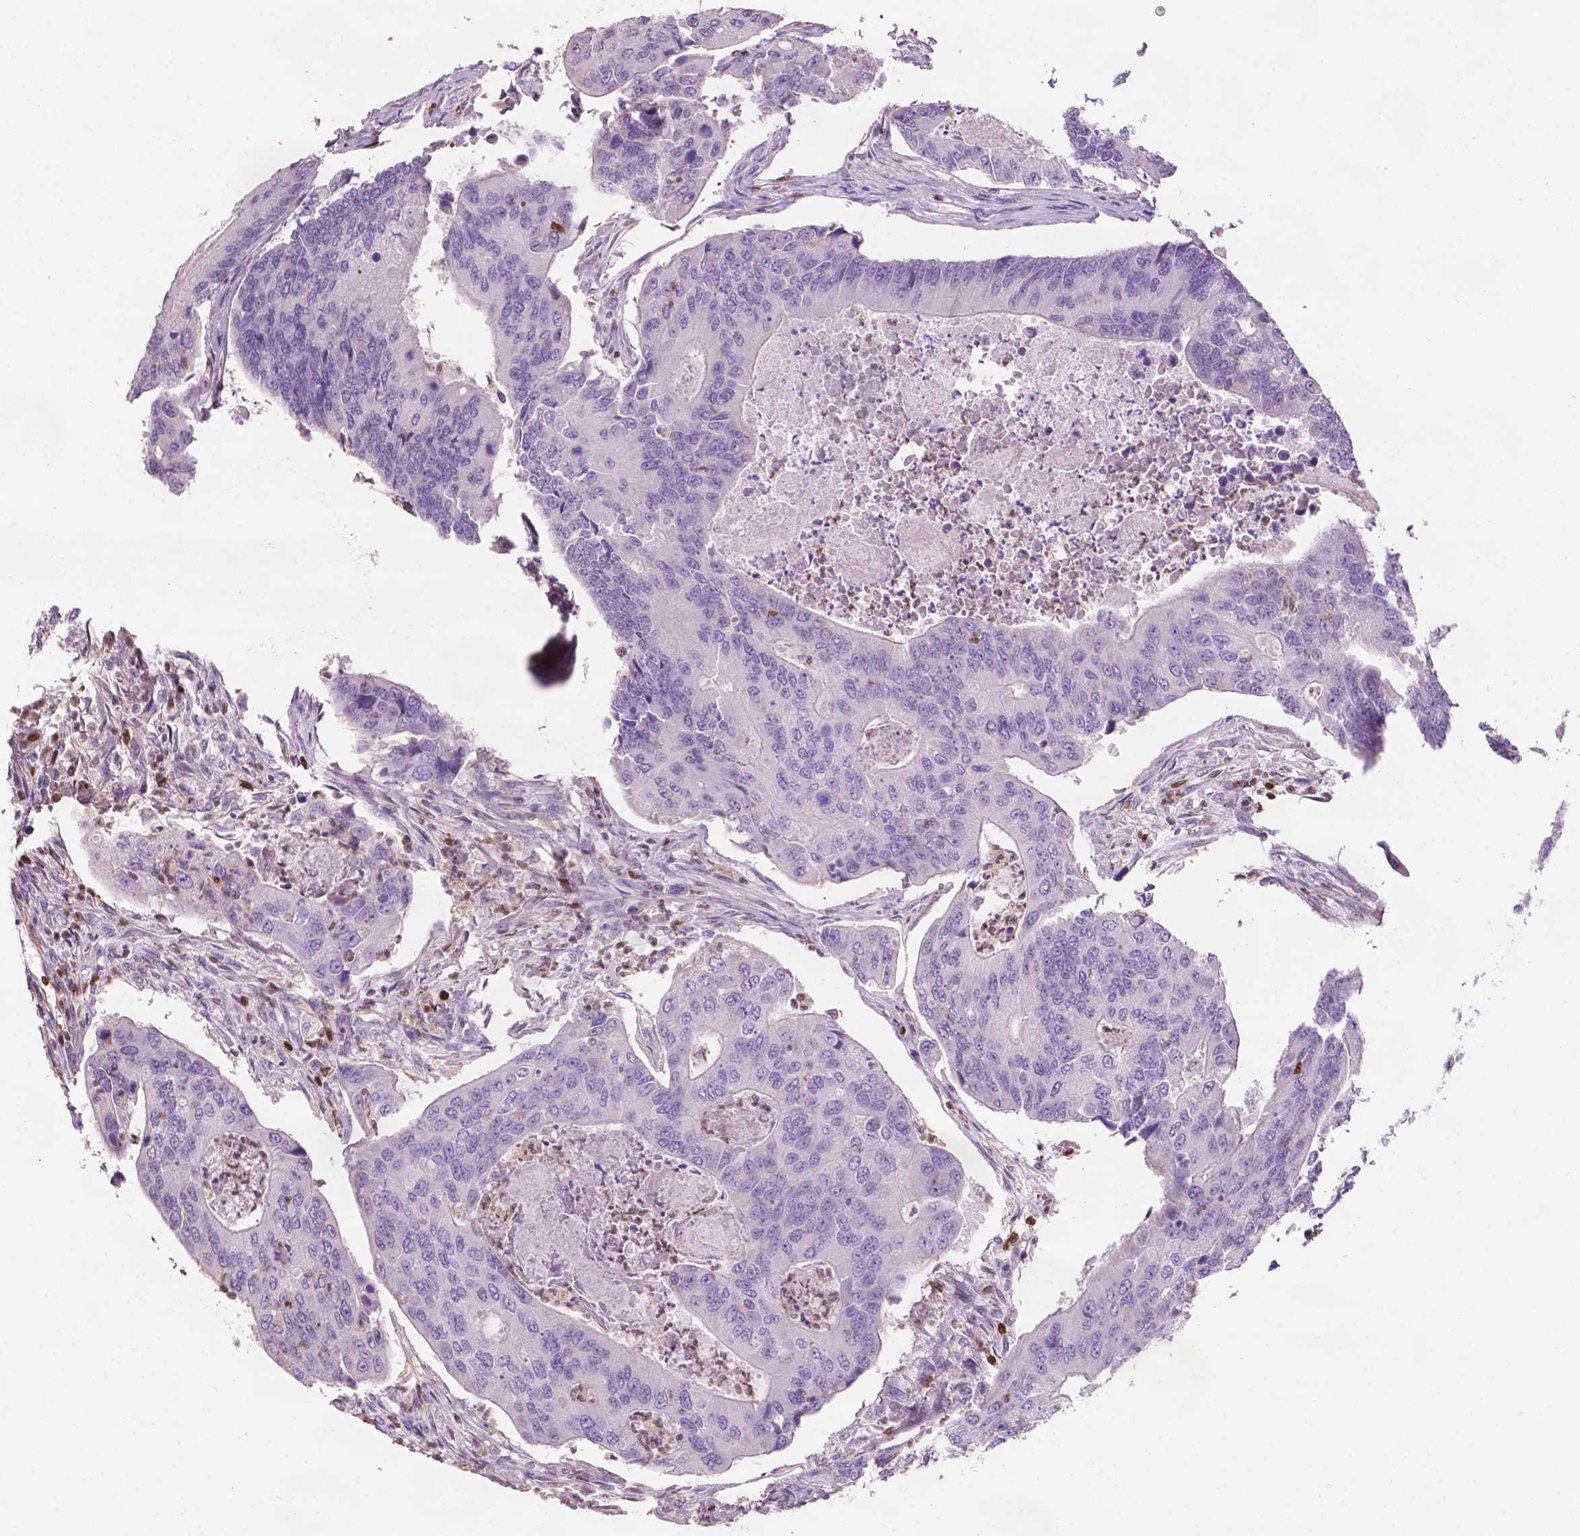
{"staining": {"intensity": "negative", "quantity": "none", "location": "none"}, "tissue": "colorectal cancer", "cell_type": "Tumor cells", "image_type": "cancer", "snomed": [{"axis": "morphology", "description": "Adenocarcinoma, NOS"}, {"axis": "topography", "description": "Colon"}], "caption": "Tumor cells show no significant protein expression in colorectal cancer.", "gene": "TBC1D10C", "patient": {"sex": "female", "age": 67}}